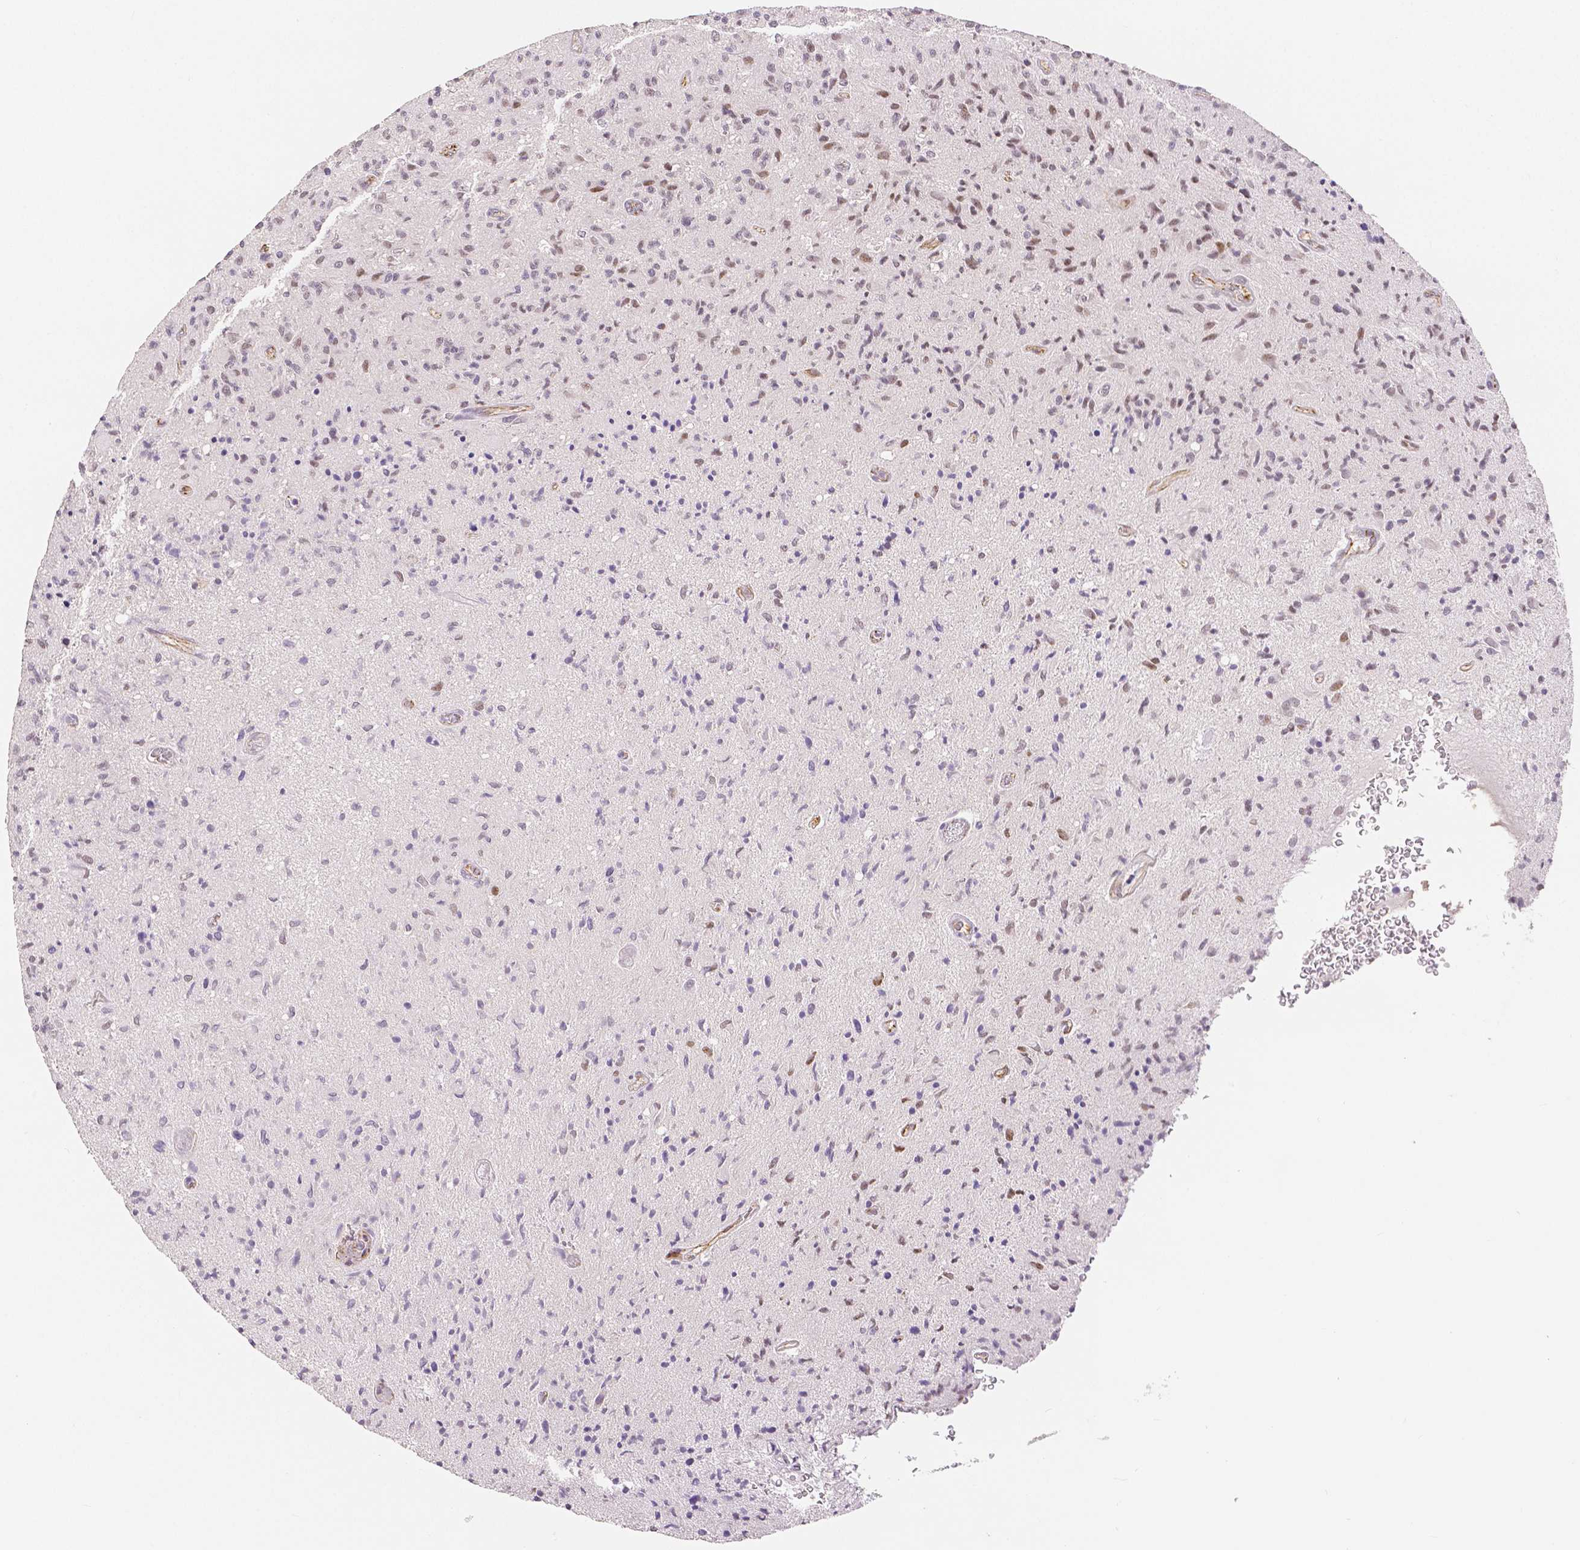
{"staining": {"intensity": "weak", "quantity": "<25%", "location": "nuclear"}, "tissue": "glioma", "cell_type": "Tumor cells", "image_type": "cancer", "snomed": [{"axis": "morphology", "description": "Glioma, malignant, High grade"}, {"axis": "topography", "description": "Brain"}], "caption": "The immunohistochemistry micrograph has no significant positivity in tumor cells of glioma tissue. (DAB (3,3'-diaminobenzidine) IHC visualized using brightfield microscopy, high magnification).", "gene": "OCLN", "patient": {"sex": "male", "age": 54}}